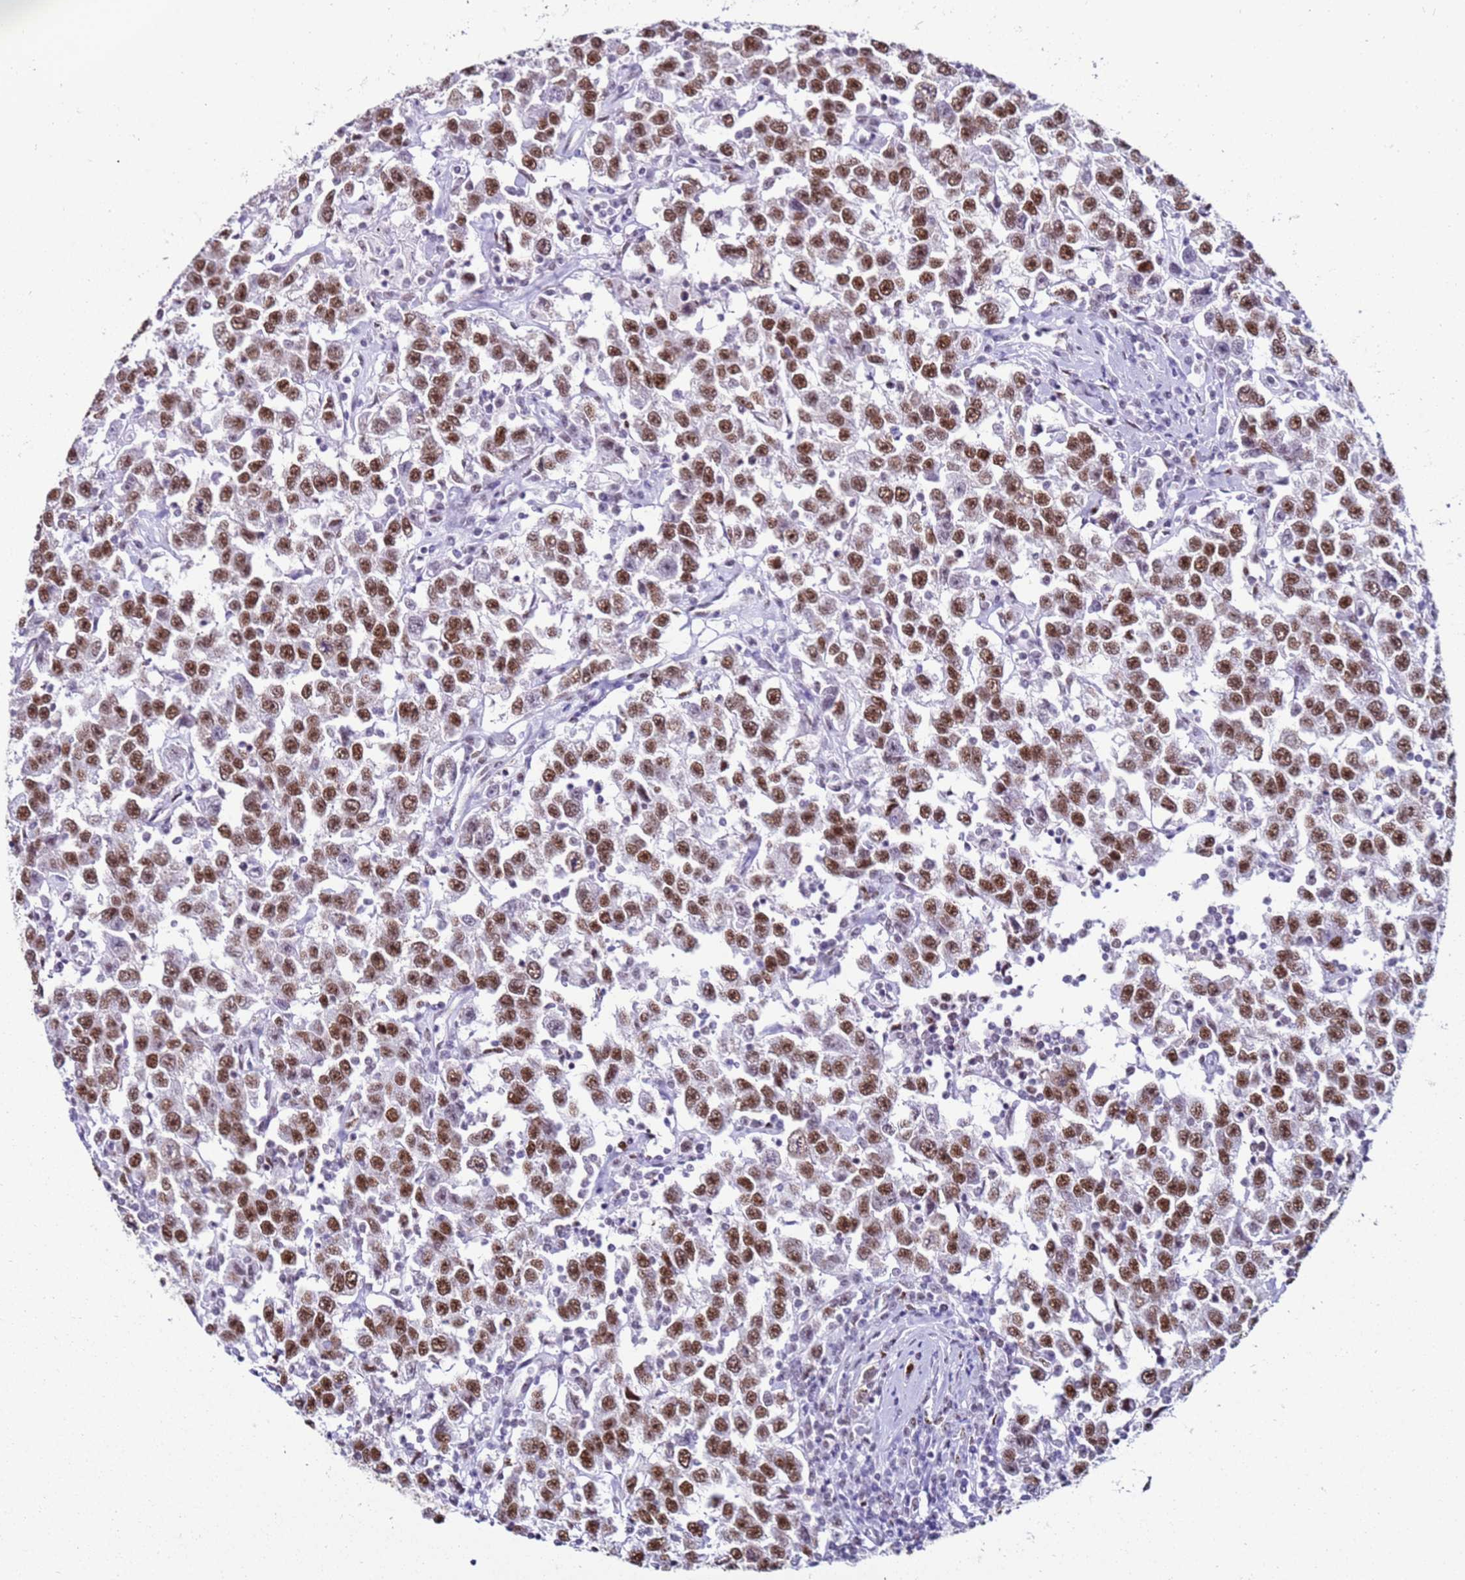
{"staining": {"intensity": "moderate", "quantity": ">75%", "location": "nuclear"}, "tissue": "testis cancer", "cell_type": "Tumor cells", "image_type": "cancer", "snomed": [{"axis": "morphology", "description": "Seminoma, NOS"}, {"axis": "topography", "description": "Testis"}], "caption": "Immunohistochemical staining of human testis cancer (seminoma) exhibits medium levels of moderate nuclear staining in about >75% of tumor cells. (DAB (3,3'-diaminobenzidine) IHC, brown staining for protein, blue staining for nuclei).", "gene": "KPNA4", "patient": {"sex": "male", "age": 41}}